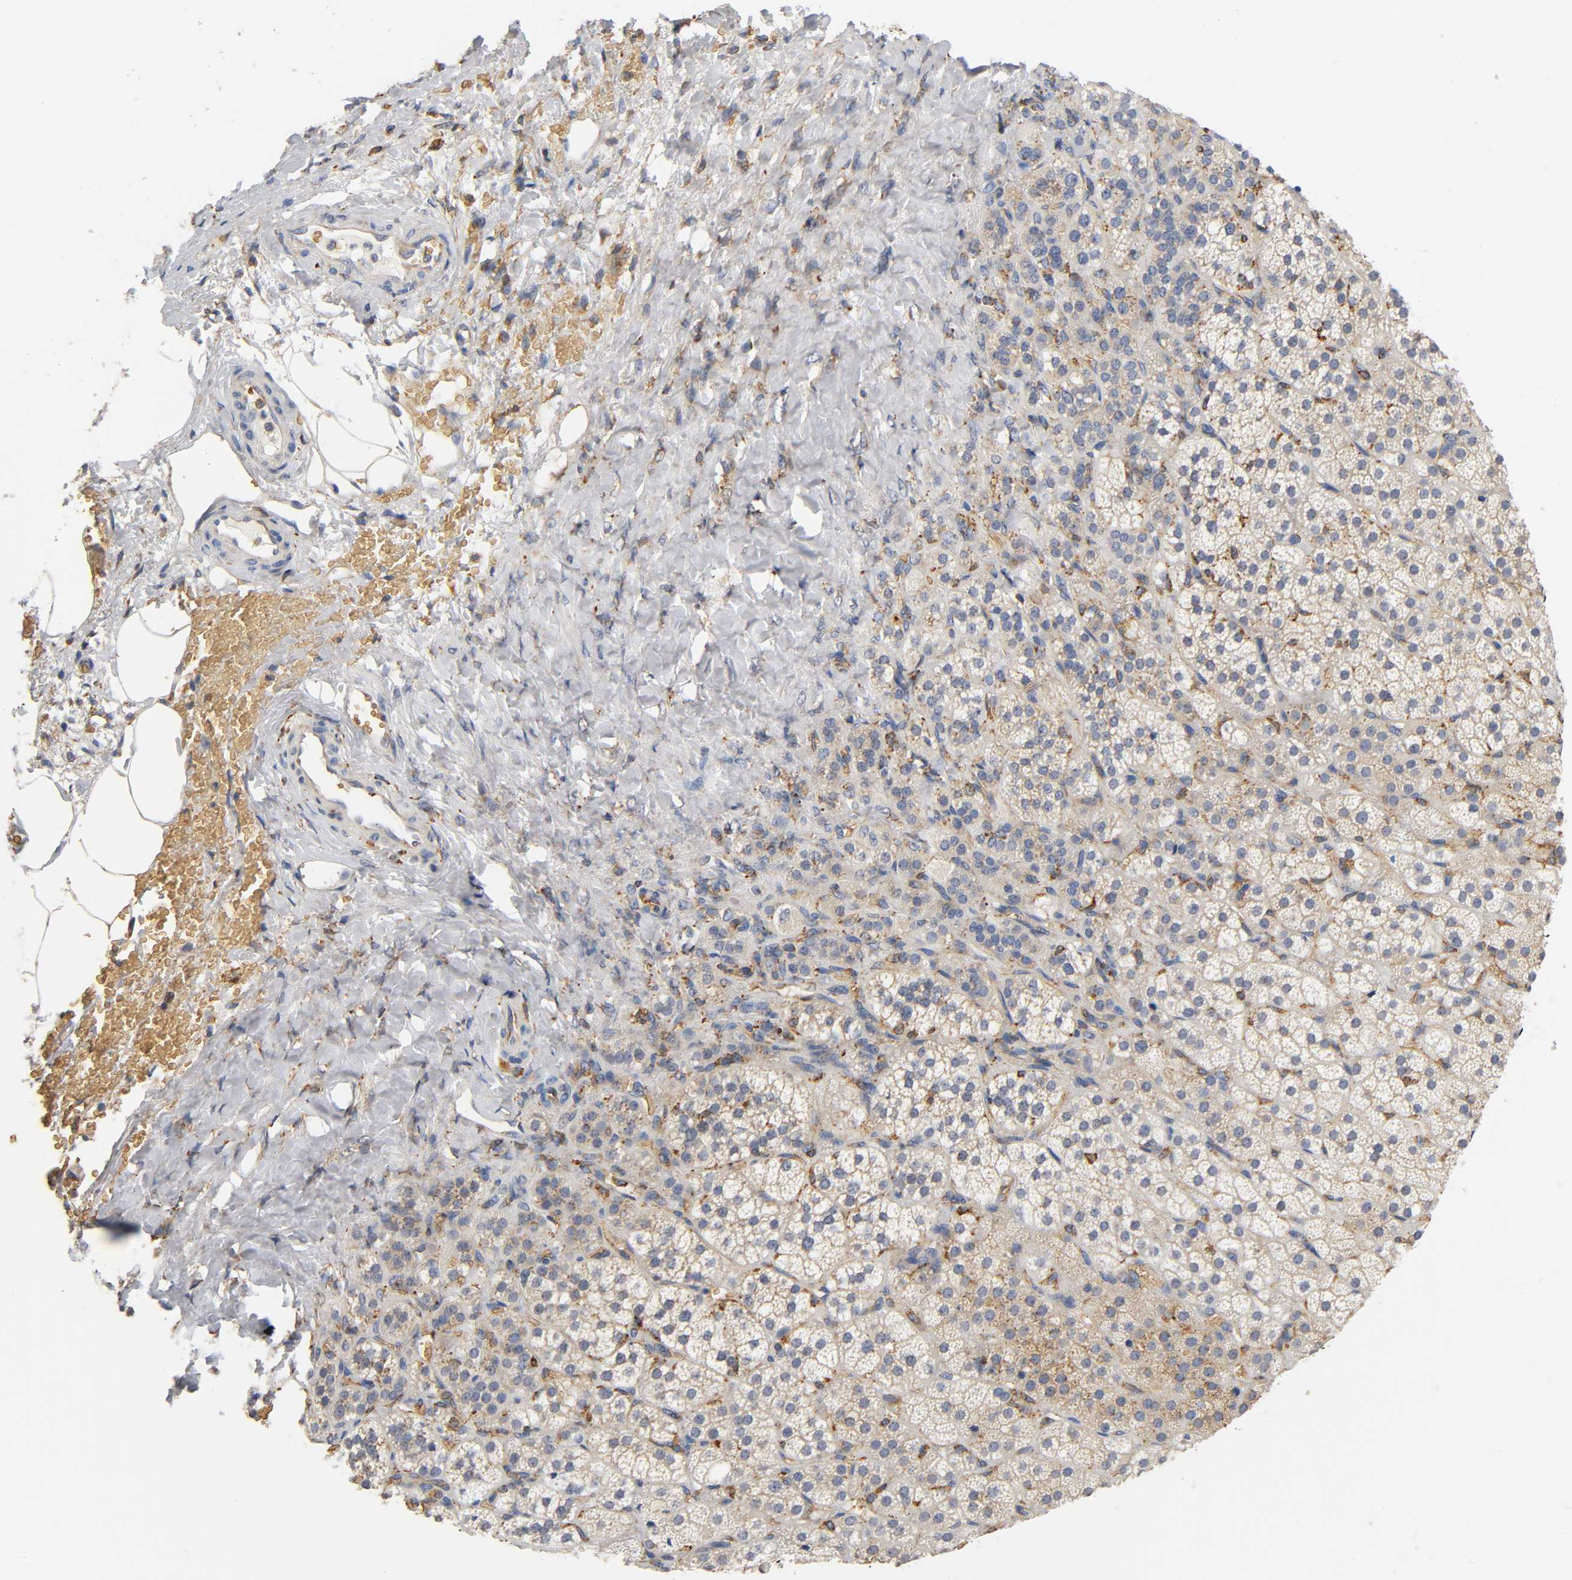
{"staining": {"intensity": "weak", "quantity": ">75%", "location": "cytoplasmic/membranous"}, "tissue": "adrenal gland", "cell_type": "Glandular cells", "image_type": "normal", "snomed": [{"axis": "morphology", "description": "Normal tissue, NOS"}, {"axis": "topography", "description": "Adrenal gland"}], "caption": "The image exhibits a brown stain indicating the presence of a protein in the cytoplasmic/membranous of glandular cells in adrenal gland.", "gene": "UCKL1", "patient": {"sex": "female", "age": 71}}